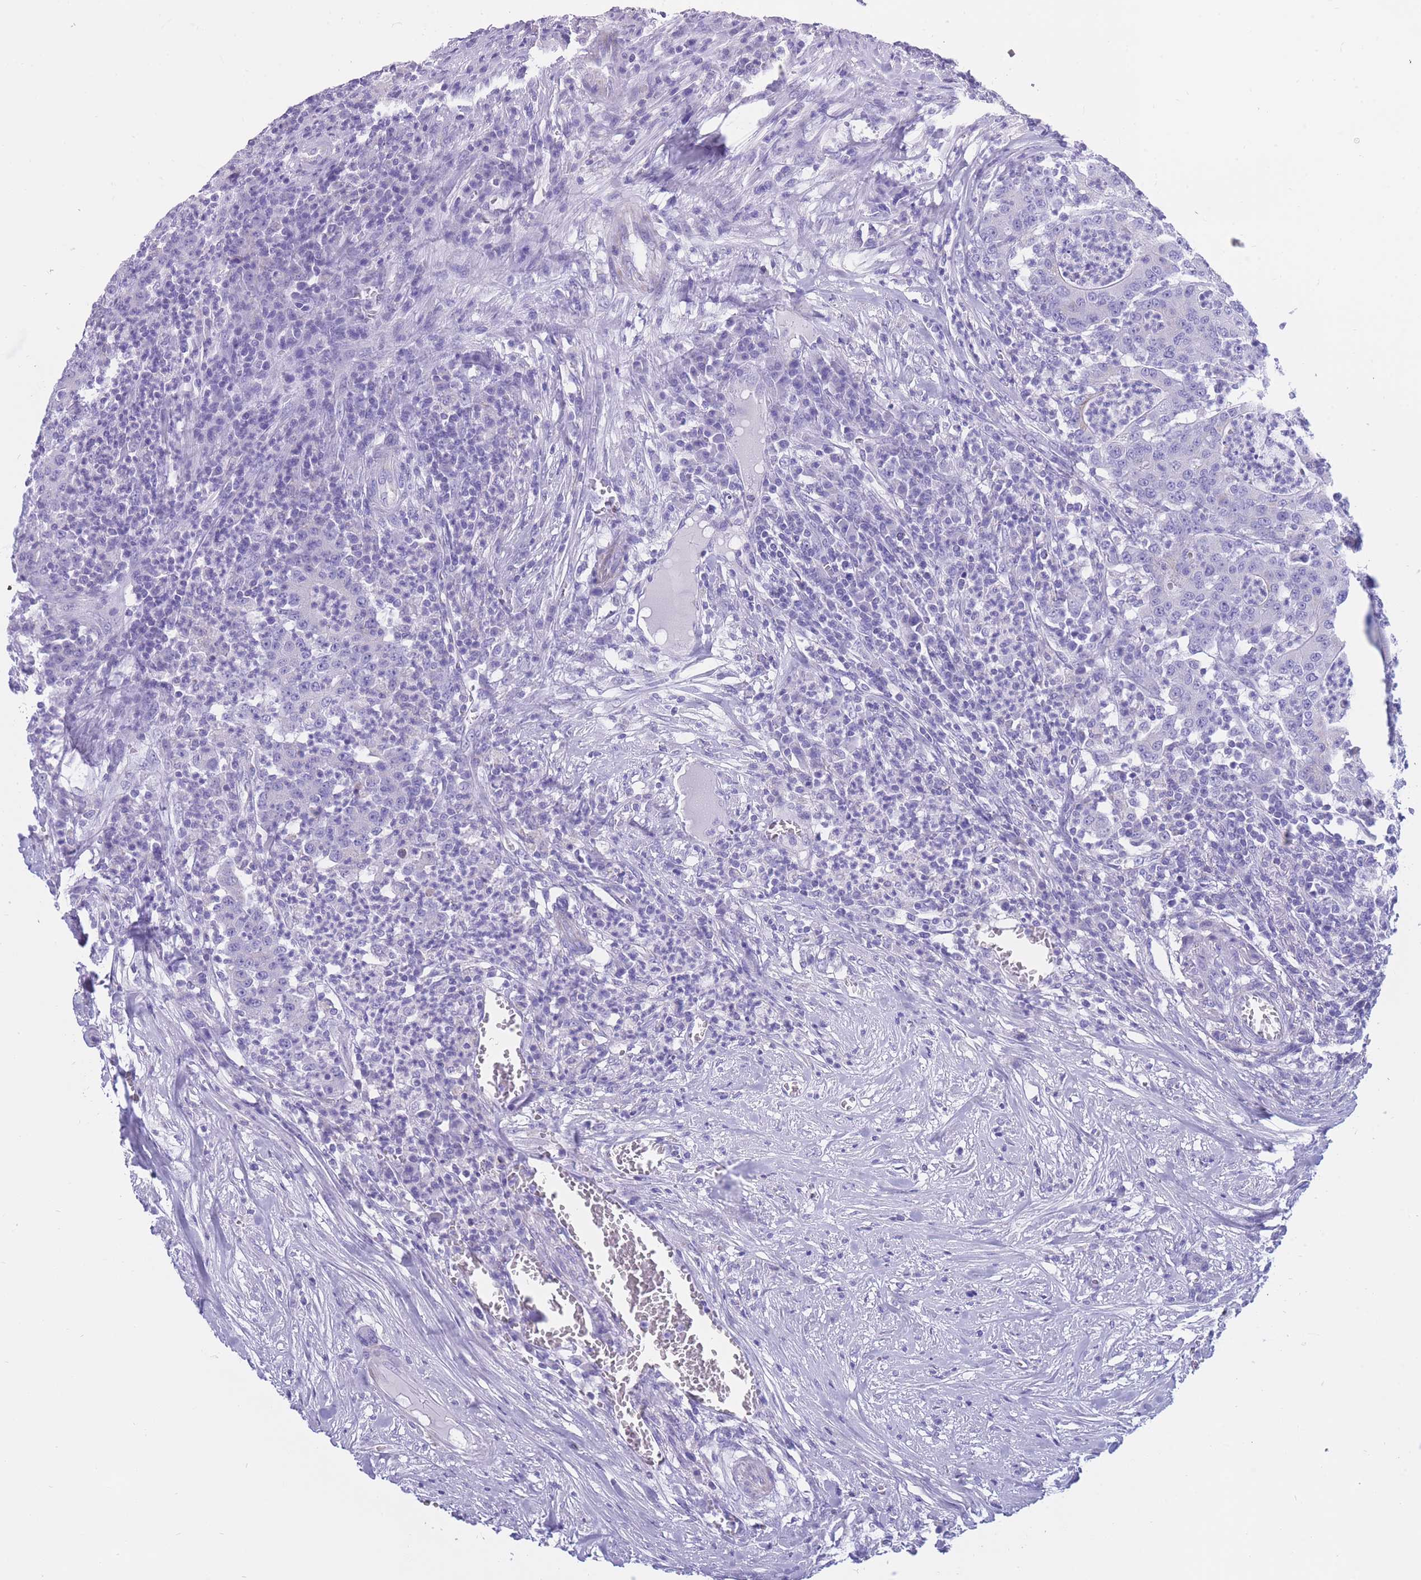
{"staining": {"intensity": "negative", "quantity": "none", "location": "none"}, "tissue": "colorectal cancer", "cell_type": "Tumor cells", "image_type": "cancer", "snomed": [{"axis": "morphology", "description": "Adenocarcinoma, NOS"}, {"axis": "topography", "description": "Colon"}], "caption": "Immunohistochemistry of human colorectal cancer shows no expression in tumor cells.", "gene": "INTS2", "patient": {"sex": "male", "age": 83}}